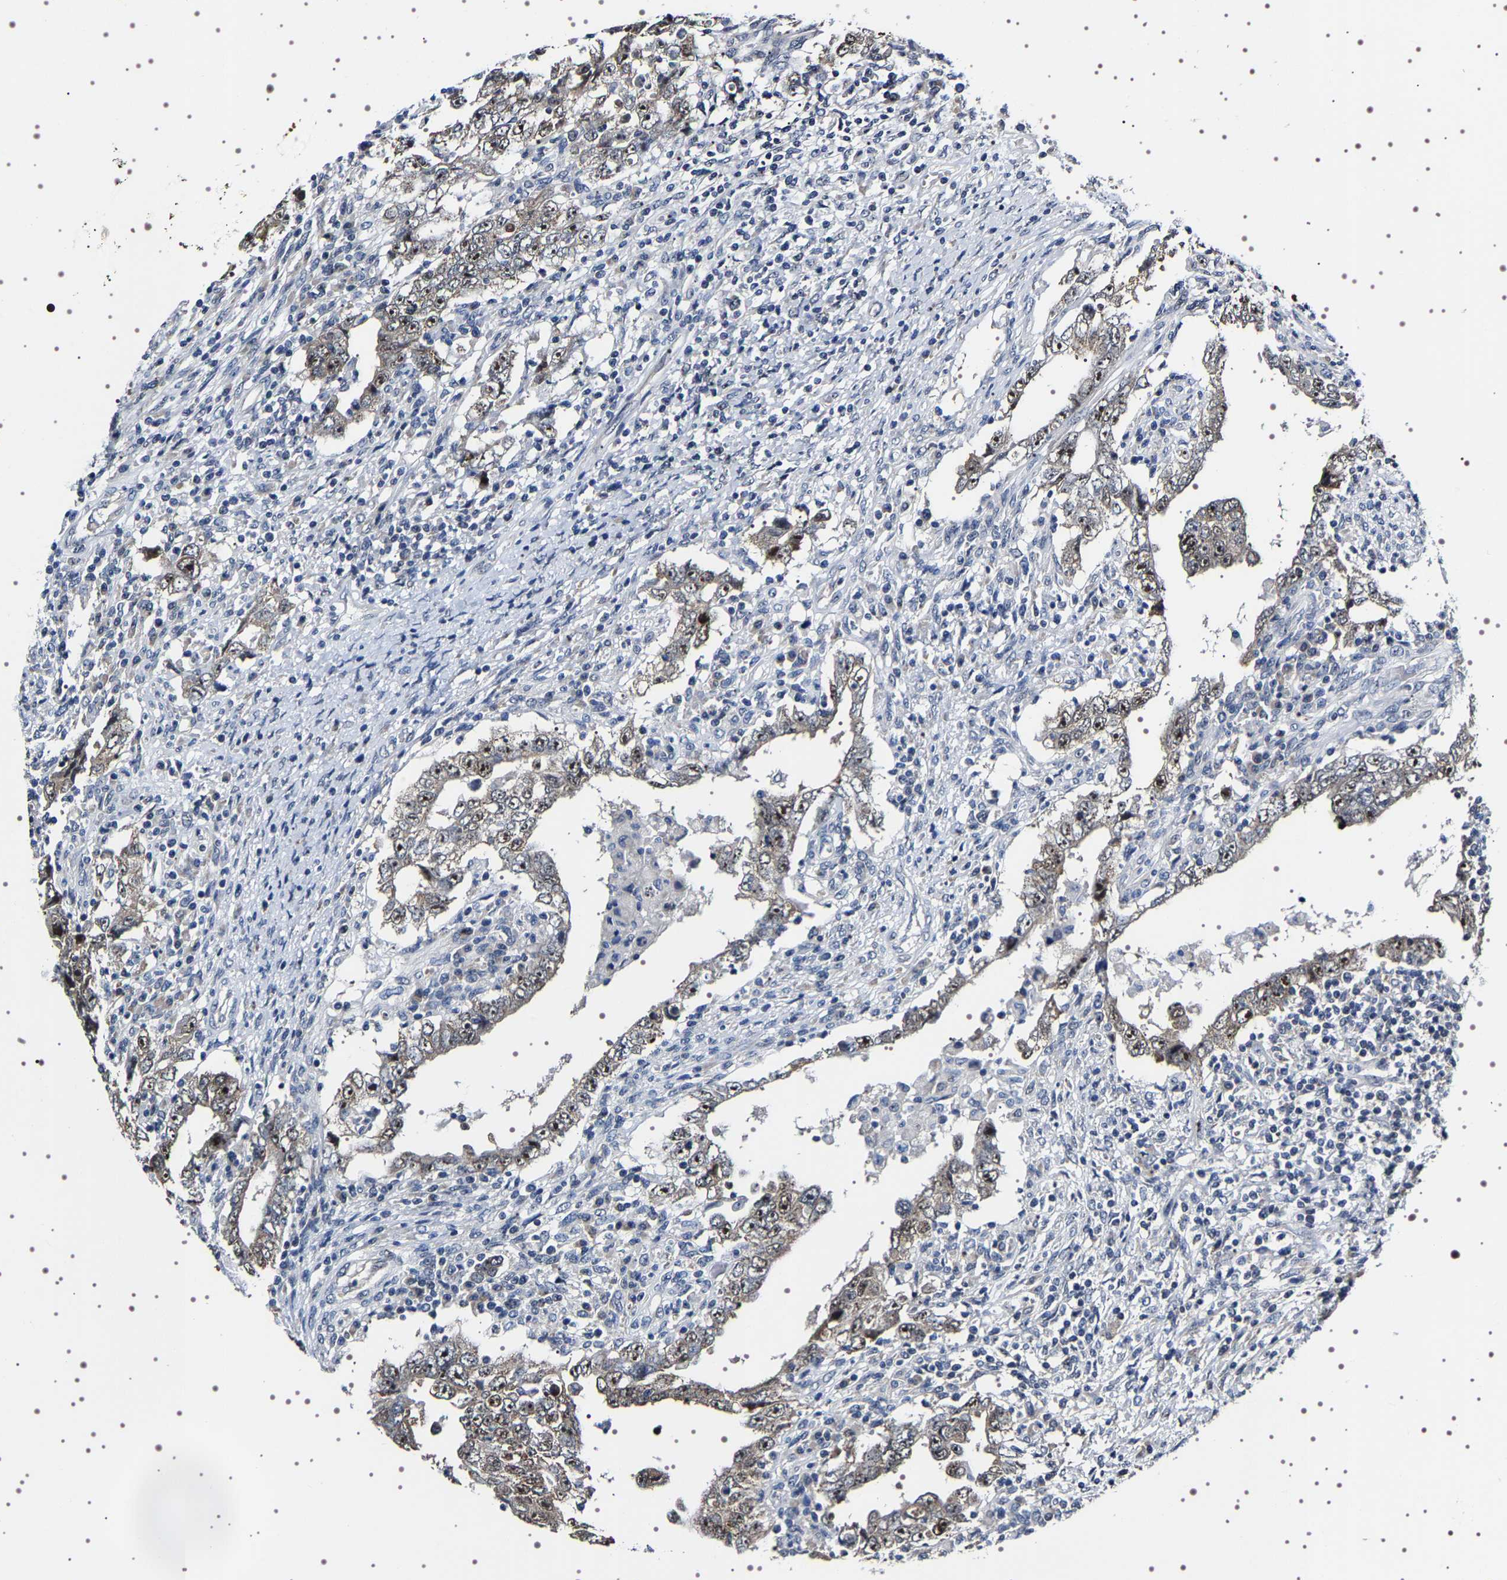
{"staining": {"intensity": "moderate", "quantity": "25%-75%", "location": "nuclear"}, "tissue": "testis cancer", "cell_type": "Tumor cells", "image_type": "cancer", "snomed": [{"axis": "morphology", "description": "Carcinoma, Embryonal, NOS"}, {"axis": "topography", "description": "Testis"}], "caption": "Protein positivity by IHC shows moderate nuclear positivity in about 25%-75% of tumor cells in testis embryonal carcinoma. (brown staining indicates protein expression, while blue staining denotes nuclei).", "gene": "GNL3", "patient": {"sex": "male", "age": 26}}